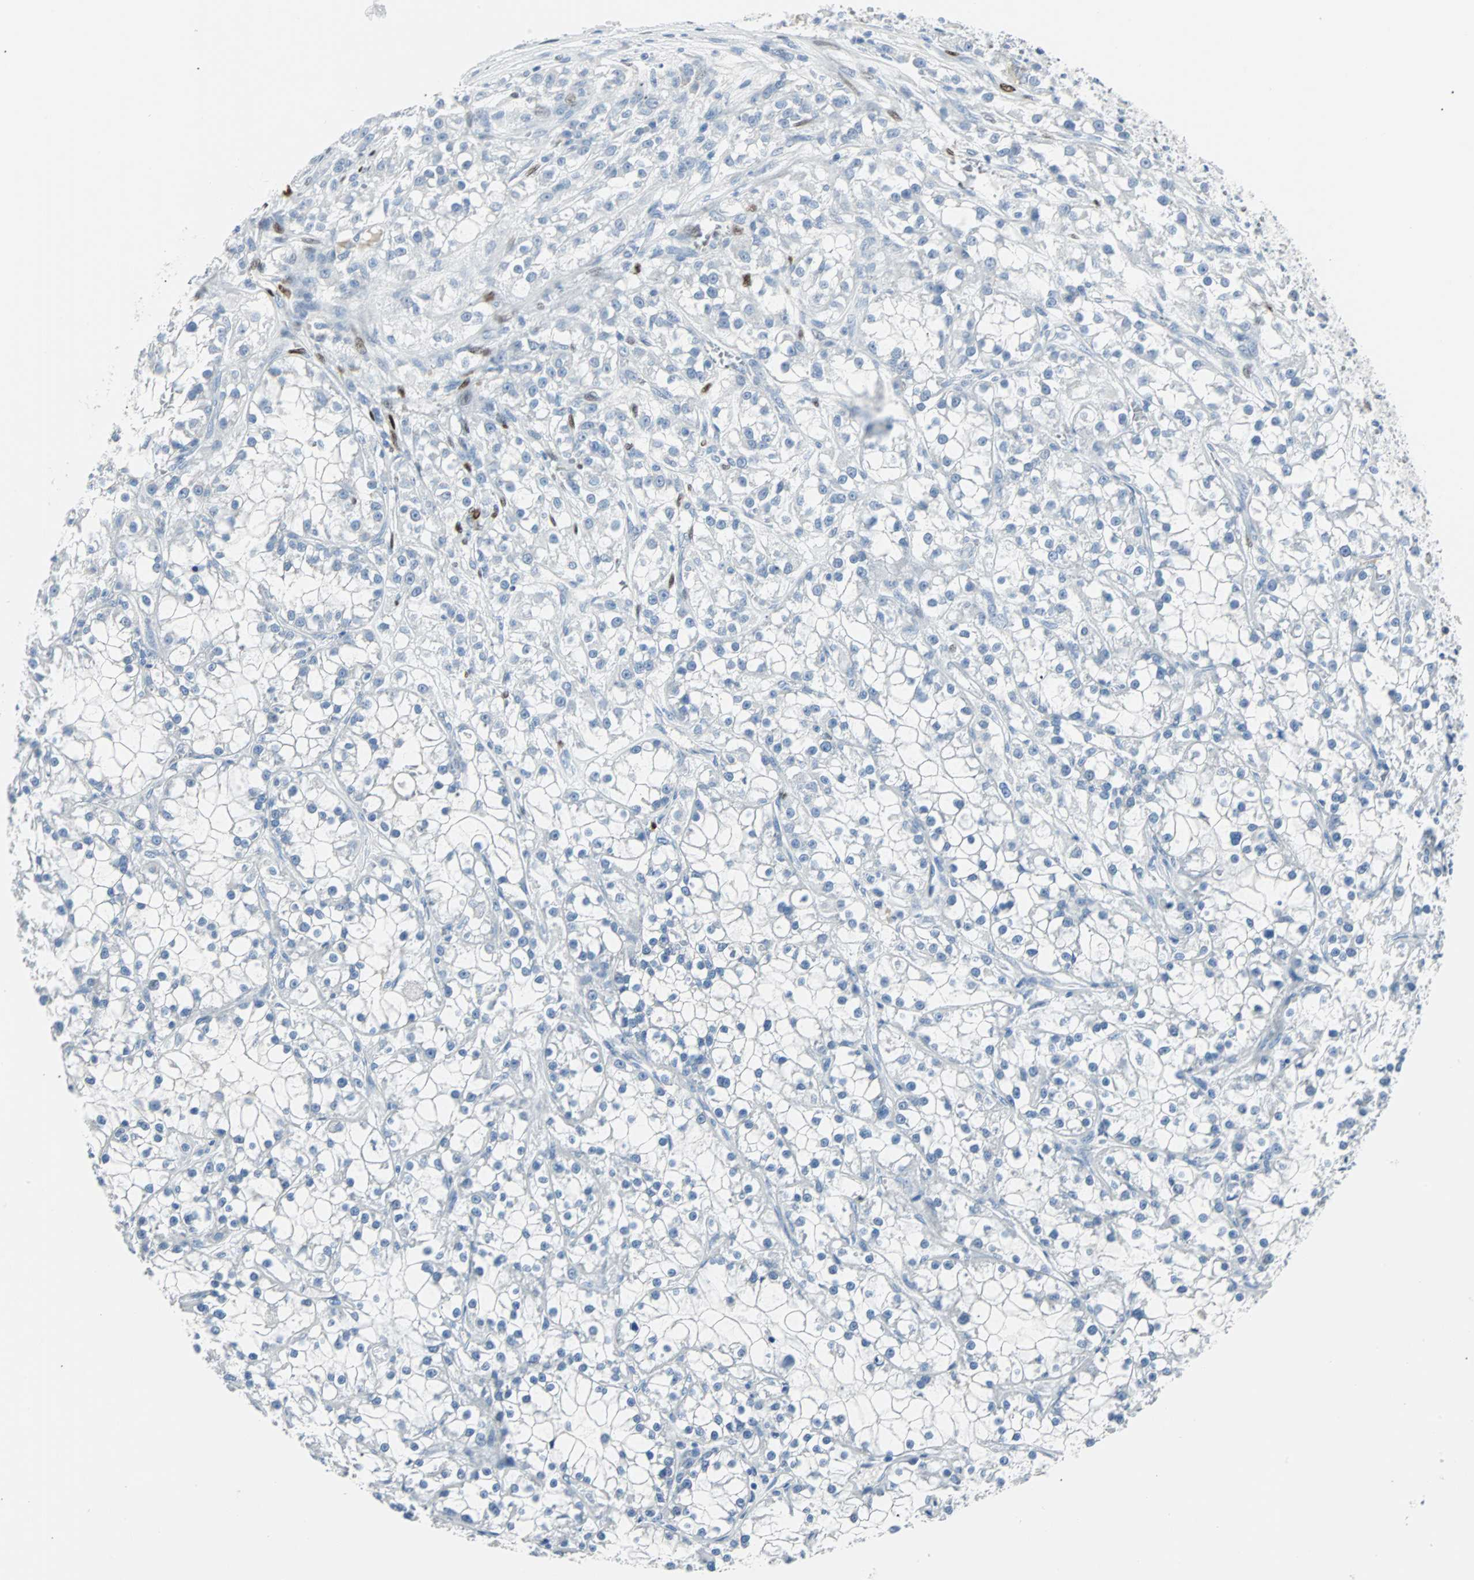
{"staining": {"intensity": "negative", "quantity": "none", "location": "none"}, "tissue": "renal cancer", "cell_type": "Tumor cells", "image_type": "cancer", "snomed": [{"axis": "morphology", "description": "Adenocarcinoma, NOS"}, {"axis": "topography", "description": "Kidney"}], "caption": "Tumor cells are negative for protein expression in human adenocarcinoma (renal).", "gene": "IL33", "patient": {"sex": "female", "age": 52}}